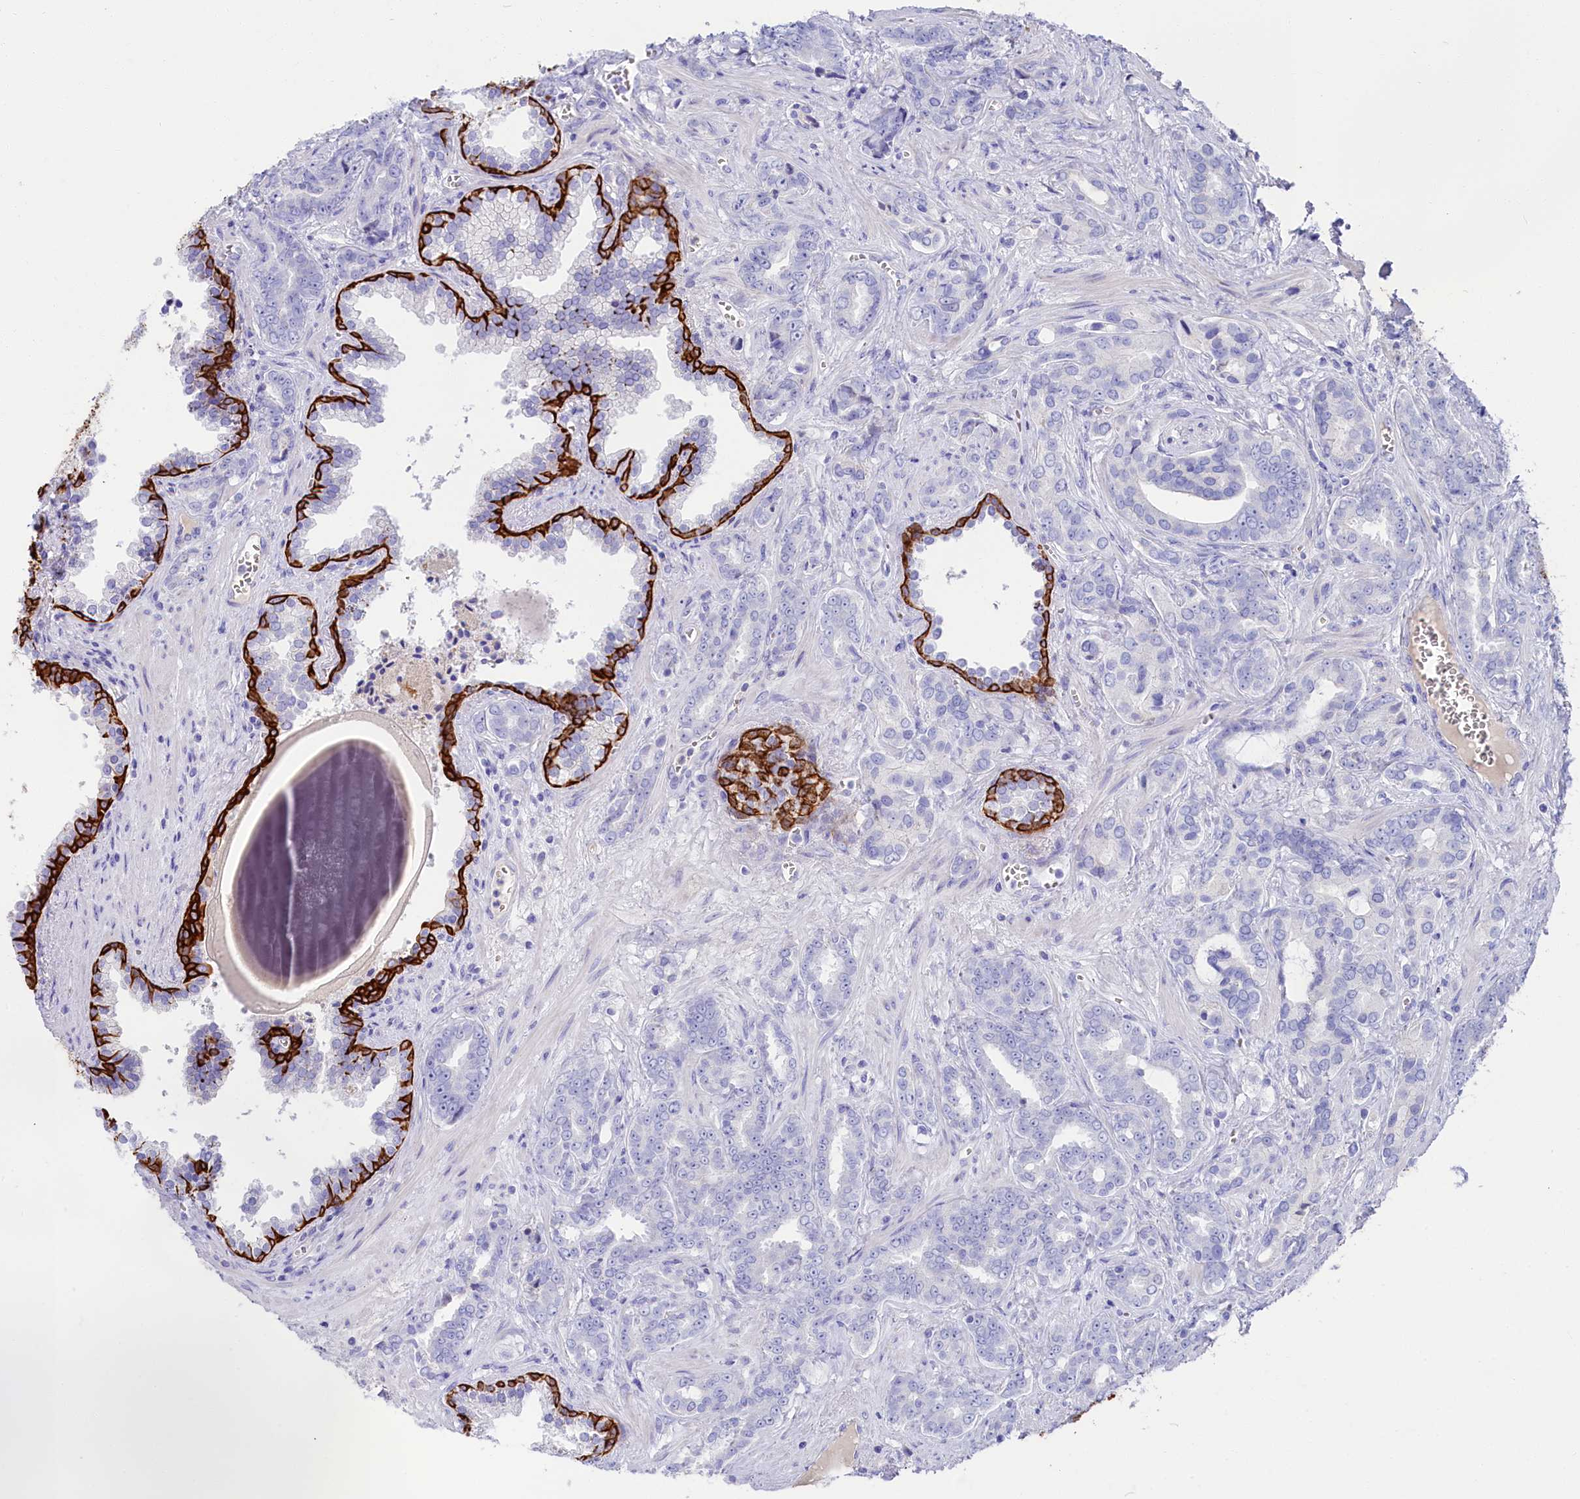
{"staining": {"intensity": "negative", "quantity": "none", "location": "none"}, "tissue": "prostate cancer", "cell_type": "Tumor cells", "image_type": "cancer", "snomed": [{"axis": "morphology", "description": "Adenocarcinoma, High grade"}, {"axis": "topography", "description": "Prostate"}], "caption": "Immunohistochemical staining of prostate cancer demonstrates no significant positivity in tumor cells.", "gene": "SULT2A1", "patient": {"sex": "male", "age": 67}}